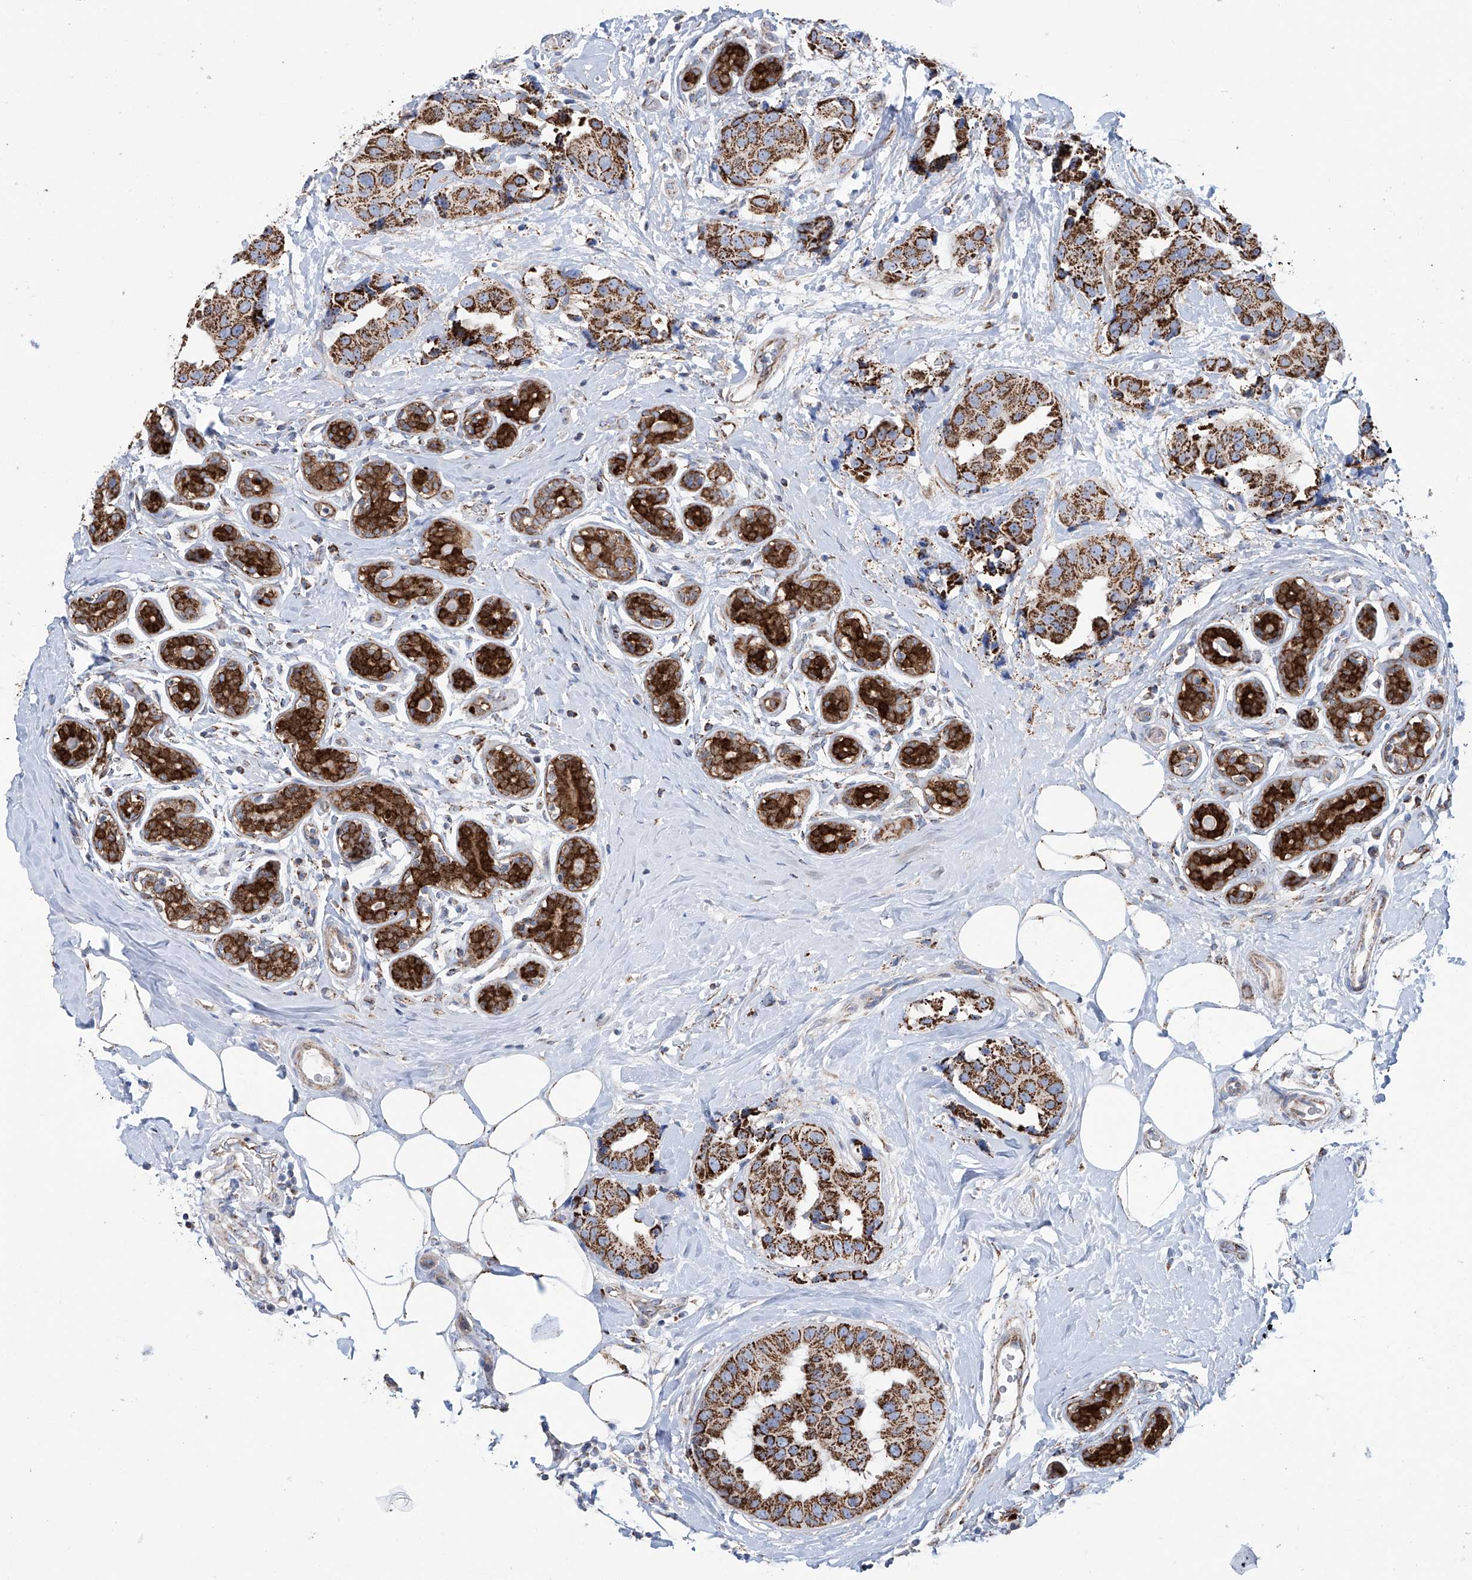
{"staining": {"intensity": "strong", "quantity": ">75%", "location": "cytoplasmic/membranous"}, "tissue": "breast cancer", "cell_type": "Tumor cells", "image_type": "cancer", "snomed": [{"axis": "morphology", "description": "Normal tissue, NOS"}, {"axis": "morphology", "description": "Duct carcinoma"}, {"axis": "topography", "description": "Breast"}], "caption": "Immunohistochemistry (IHC) (DAB) staining of breast invasive ductal carcinoma displays strong cytoplasmic/membranous protein expression in approximately >75% of tumor cells.", "gene": "ALDH6A1", "patient": {"sex": "female", "age": 39}}